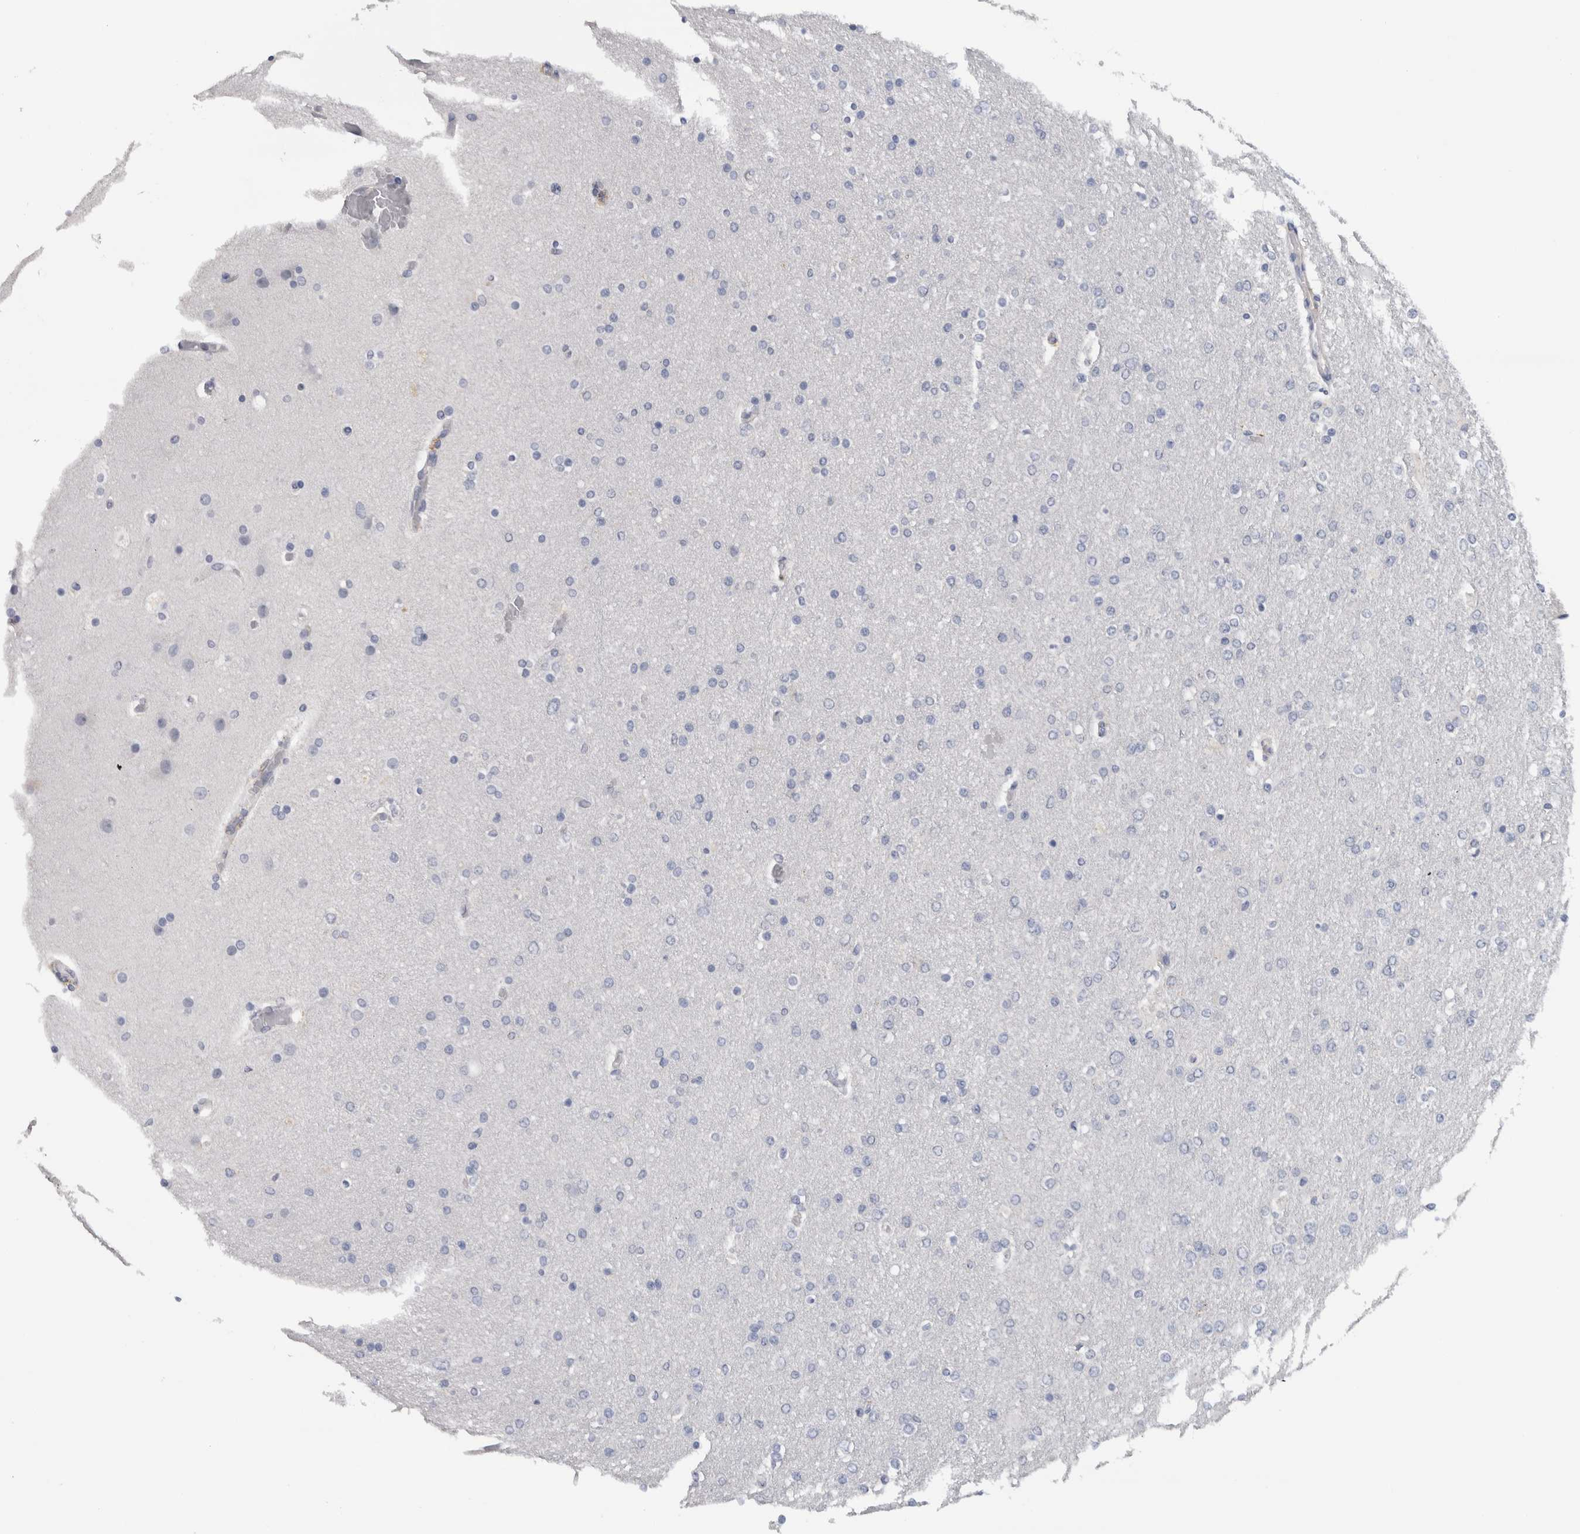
{"staining": {"intensity": "negative", "quantity": "none", "location": "none"}, "tissue": "glioma", "cell_type": "Tumor cells", "image_type": "cancer", "snomed": [{"axis": "morphology", "description": "Glioma, malignant, High grade"}, {"axis": "topography", "description": "Cerebral cortex"}], "caption": "Immunohistochemistry (IHC) of human high-grade glioma (malignant) exhibits no positivity in tumor cells.", "gene": "CD63", "patient": {"sex": "female", "age": 36}}